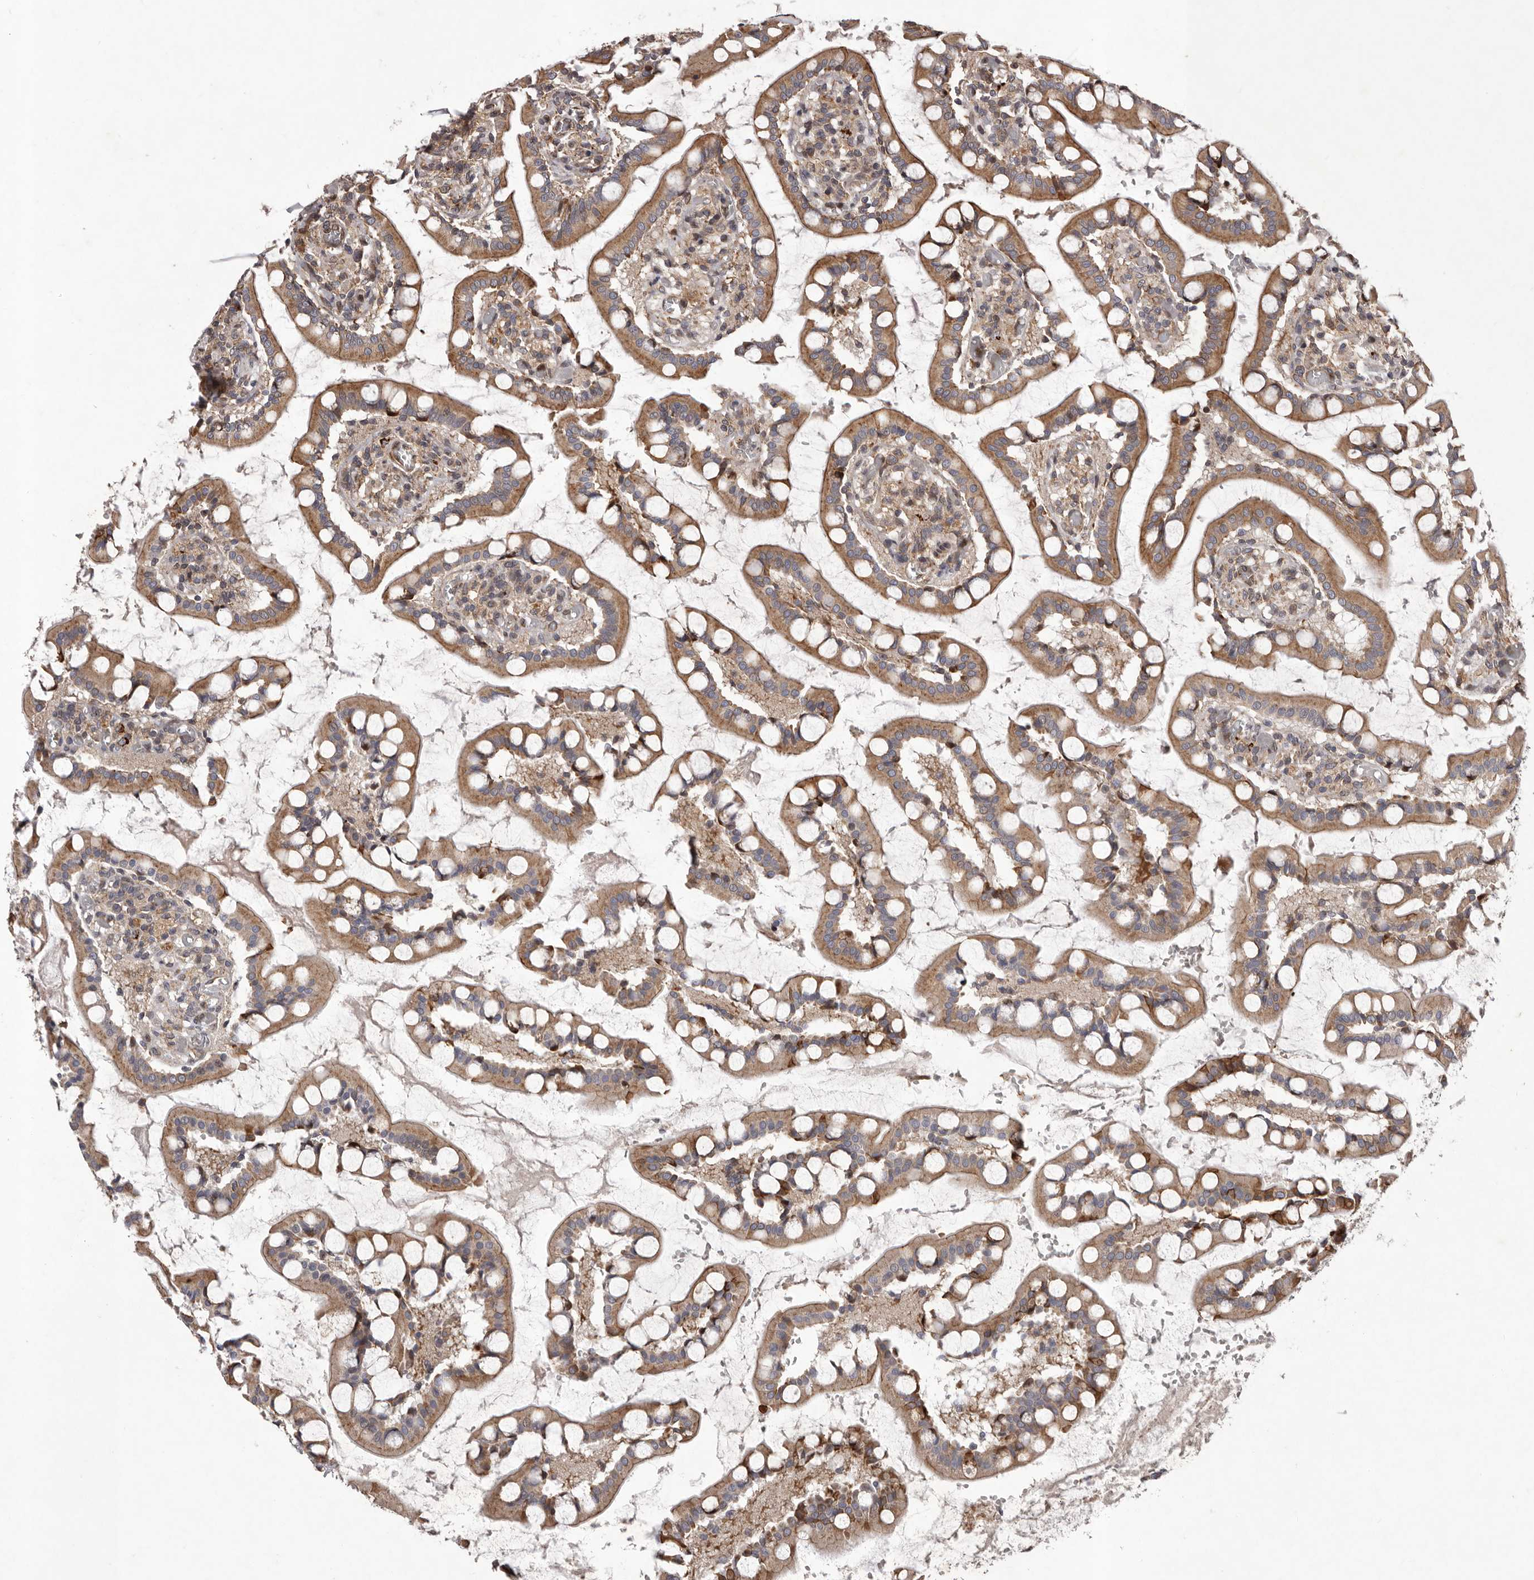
{"staining": {"intensity": "moderate", "quantity": ">75%", "location": "cytoplasmic/membranous"}, "tissue": "small intestine", "cell_type": "Glandular cells", "image_type": "normal", "snomed": [{"axis": "morphology", "description": "Normal tissue, NOS"}, {"axis": "topography", "description": "Small intestine"}], "caption": "Immunohistochemistry (DAB (3,3'-diaminobenzidine)) staining of normal human small intestine displays moderate cytoplasmic/membranous protein staining in approximately >75% of glandular cells. The protein of interest is shown in brown color, while the nuclei are stained blue.", "gene": "GADD45B", "patient": {"sex": "male", "age": 52}}